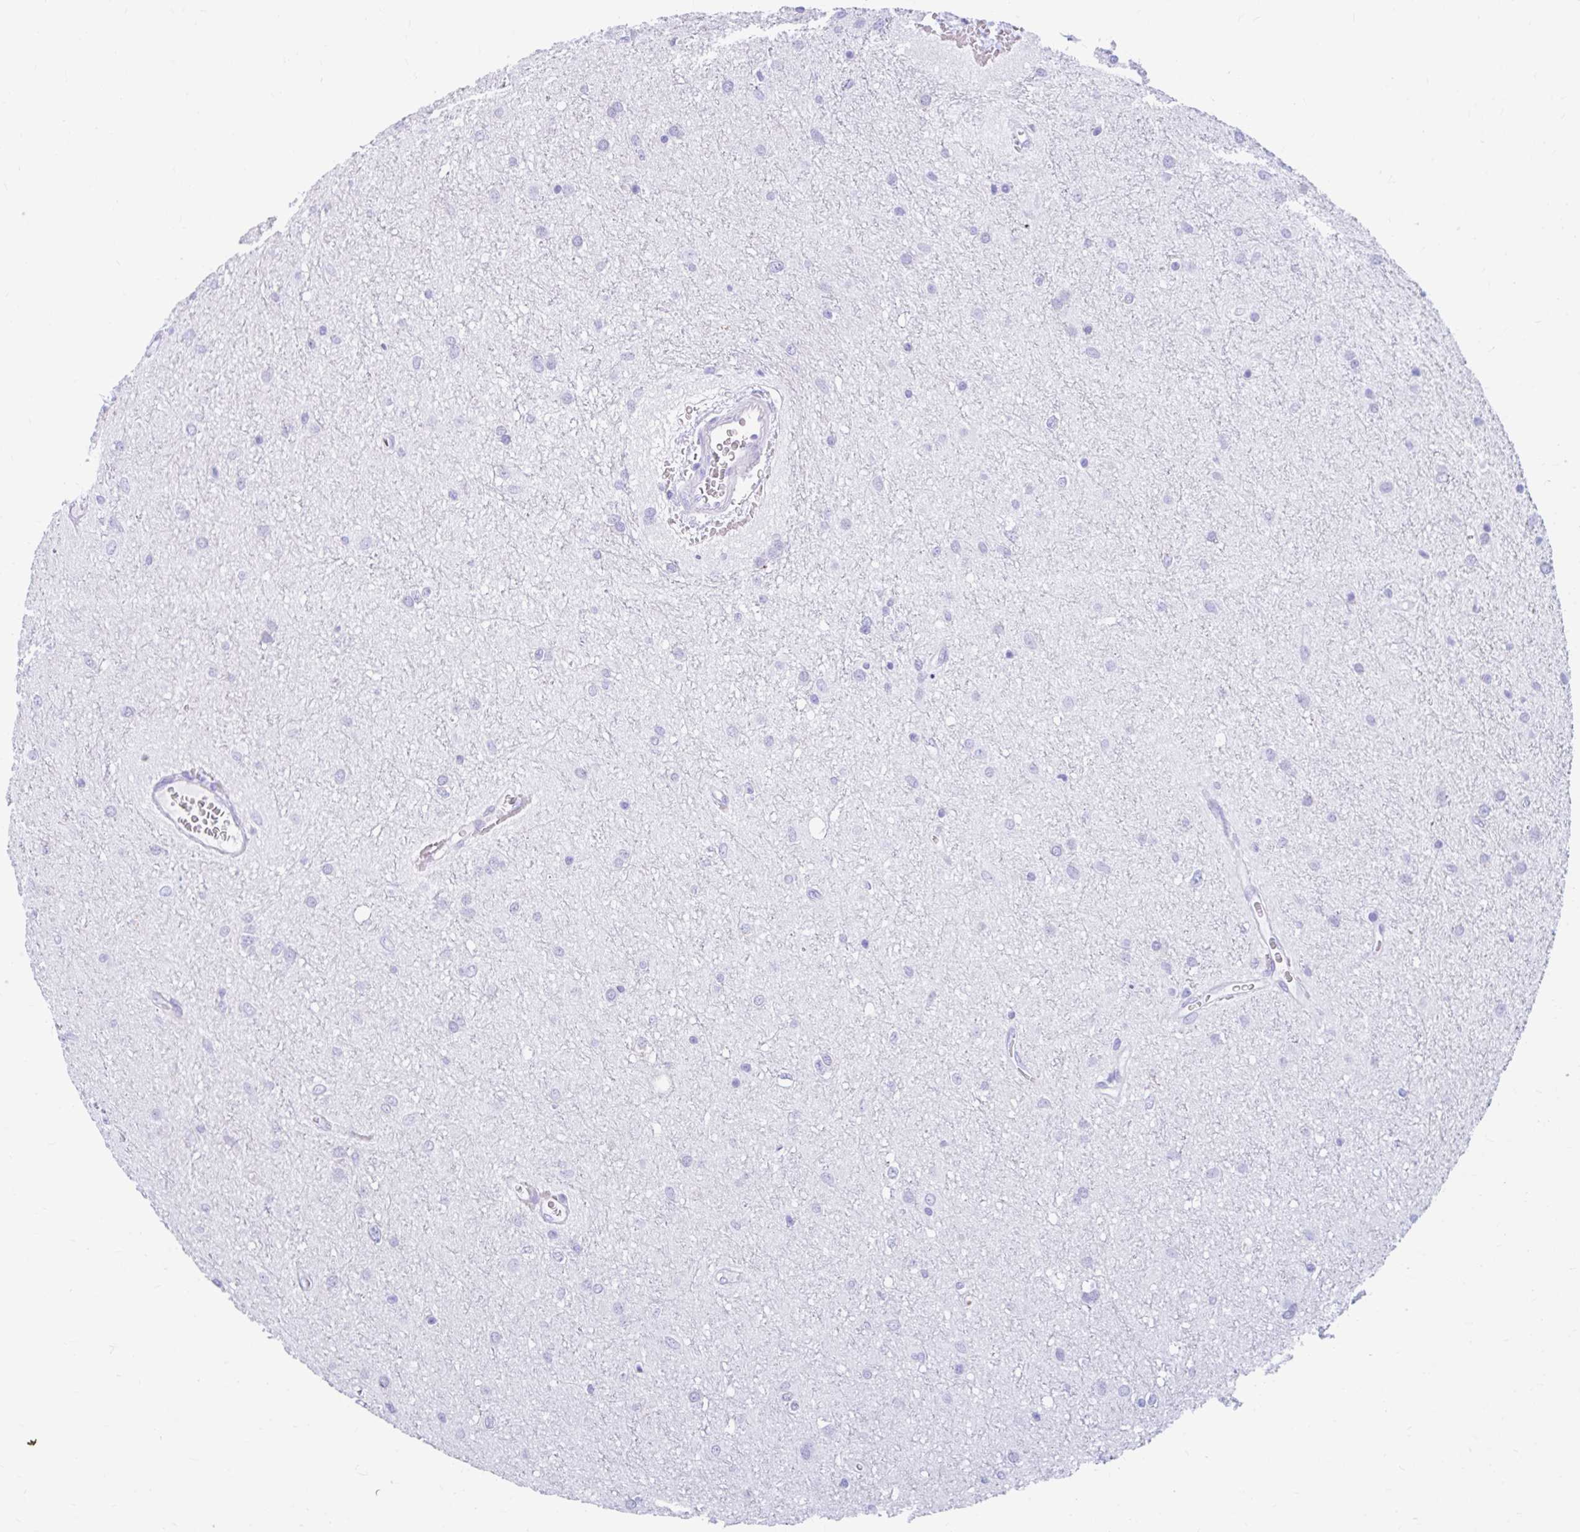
{"staining": {"intensity": "negative", "quantity": "none", "location": "none"}, "tissue": "glioma", "cell_type": "Tumor cells", "image_type": "cancer", "snomed": [{"axis": "morphology", "description": "Glioma, malignant, Low grade"}, {"axis": "topography", "description": "Cerebellum"}], "caption": "This is an immunohistochemistry micrograph of malignant low-grade glioma. There is no positivity in tumor cells.", "gene": "NSG2", "patient": {"sex": "female", "age": 5}}